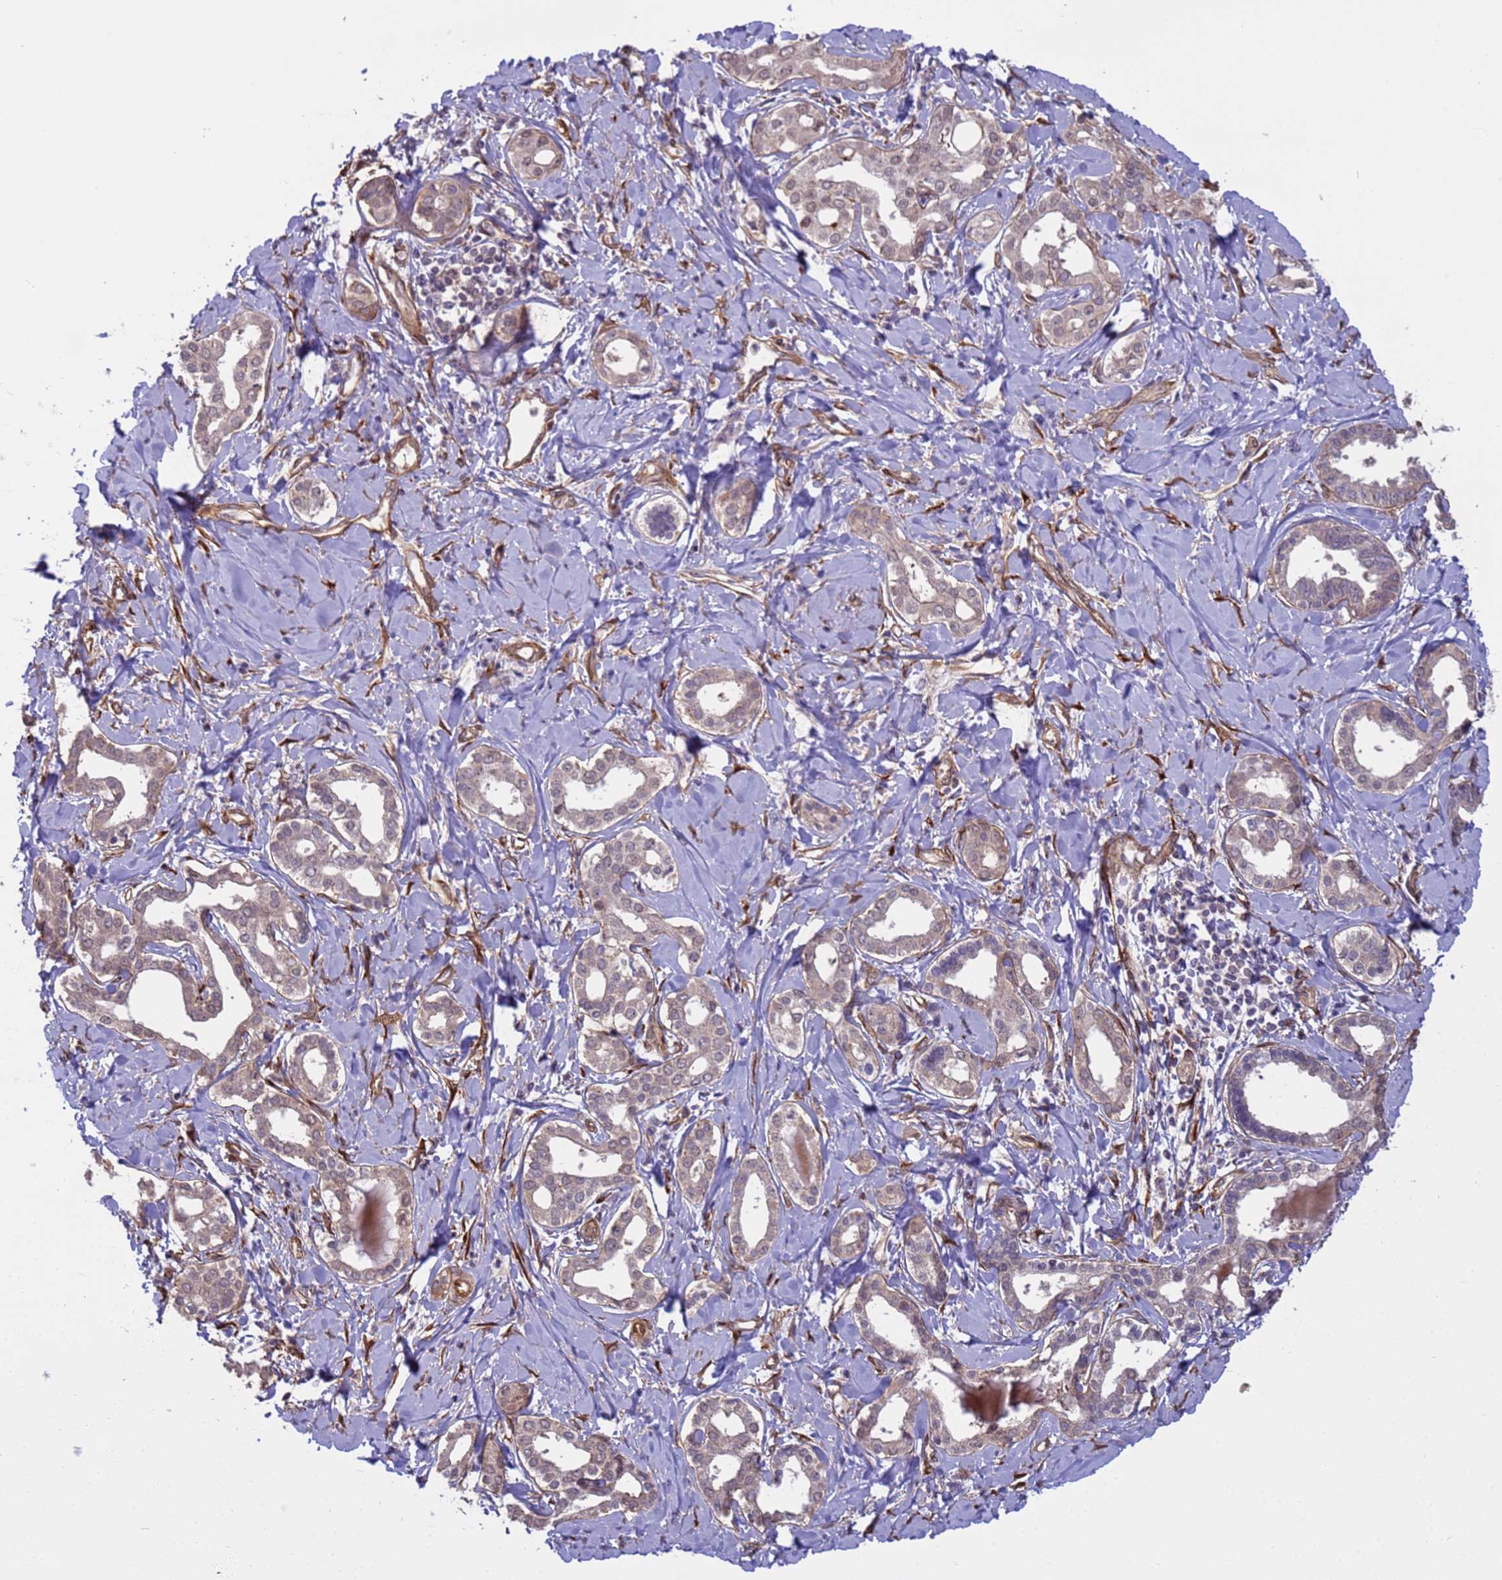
{"staining": {"intensity": "weak", "quantity": "<25%", "location": "cytoplasmic/membranous,nuclear"}, "tissue": "liver cancer", "cell_type": "Tumor cells", "image_type": "cancer", "snomed": [{"axis": "morphology", "description": "Cholangiocarcinoma"}, {"axis": "topography", "description": "Liver"}], "caption": "Immunohistochemical staining of cholangiocarcinoma (liver) demonstrates no significant expression in tumor cells. Brightfield microscopy of IHC stained with DAB (brown) and hematoxylin (blue), captured at high magnification.", "gene": "ITGB4", "patient": {"sex": "female", "age": 77}}